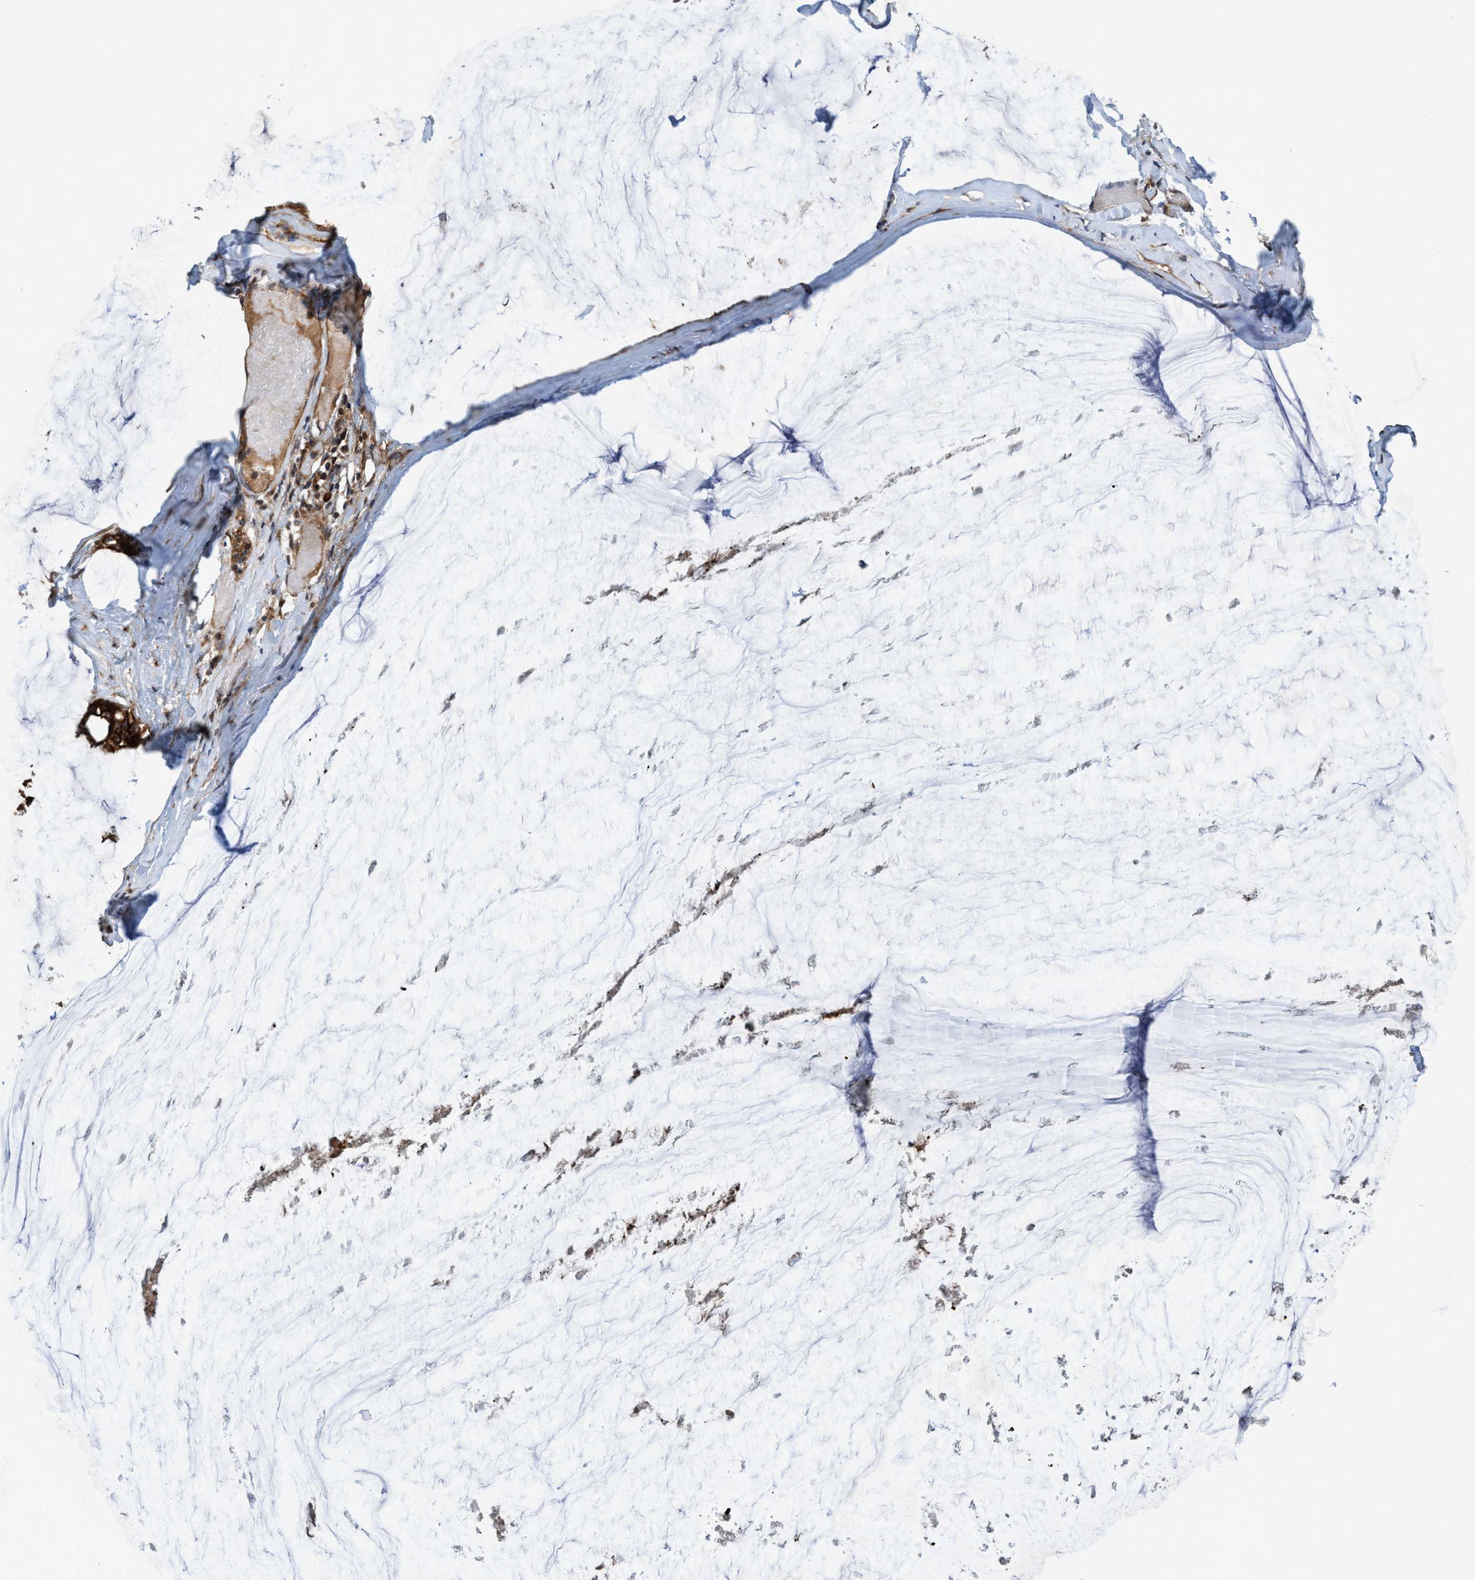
{"staining": {"intensity": "strong", "quantity": ">75%", "location": "cytoplasmic/membranous"}, "tissue": "ovarian cancer", "cell_type": "Tumor cells", "image_type": "cancer", "snomed": [{"axis": "morphology", "description": "Cystadenocarcinoma, mucinous, NOS"}, {"axis": "topography", "description": "Ovary"}], "caption": "Tumor cells exhibit high levels of strong cytoplasmic/membranous positivity in about >75% of cells in human ovarian cancer.", "gene": "SLC16A3", "patient": {"sex": "female", "age": 39}}